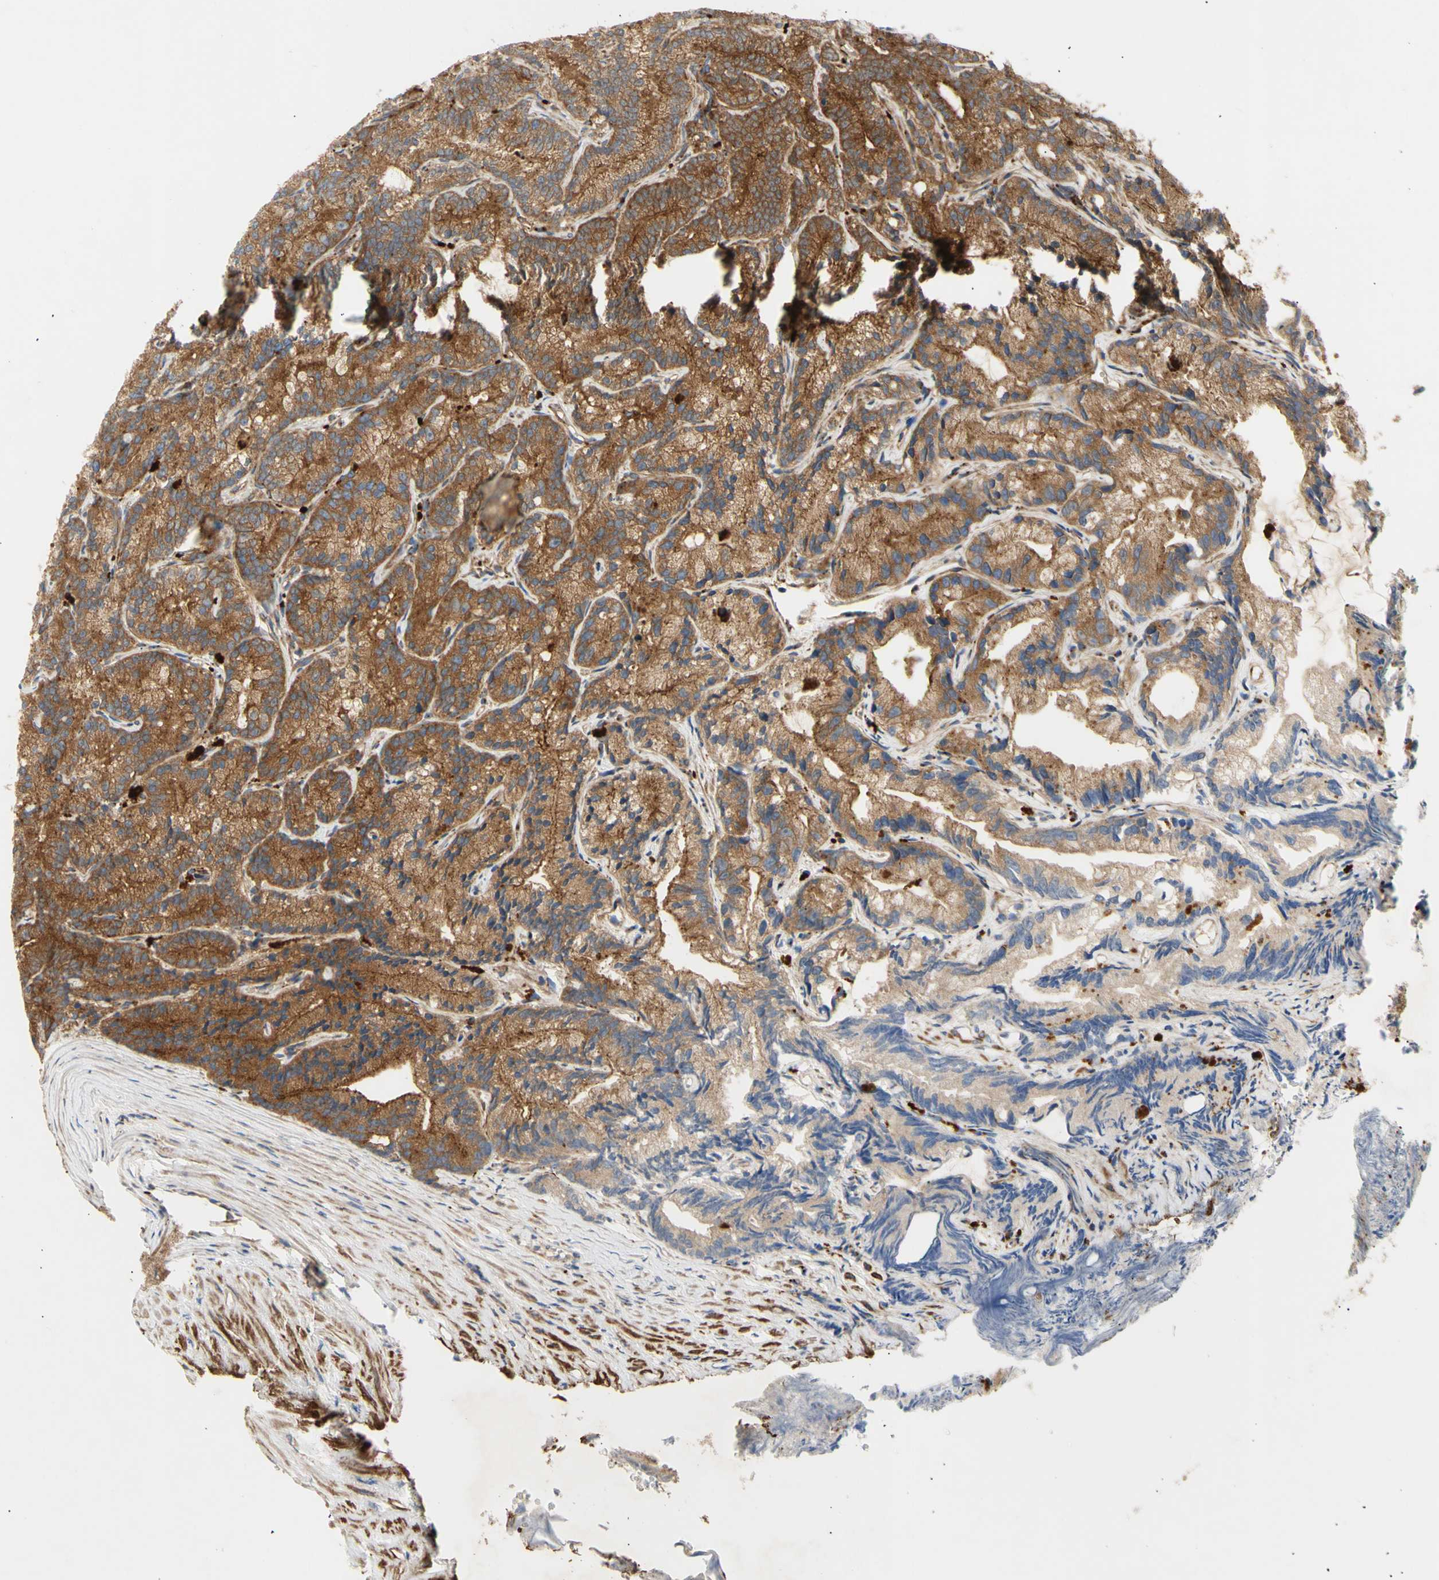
{"staining": {"intensity": "strong", "quantity": "25%-75%", "location": "cytoplasmic/membranous"}, "tissue": "prostate cancer", "cell_type": "Tumor cells", "image_type": "cancer", "snomed": [{"axis": "morphology", "description": "Adenocarcinoma, Low grade"}, {"axis": "topography", "description": "Prostate"}], "caption": "Protein analysis of prostate adenocarcinoma (low-grade) tissue exhibits strong cytoplasmic/membranous positivity in approximately 25%-75% of tumor cells.", "gene": "TUBG2", "patient": {"sex": "male", "age": 89}}